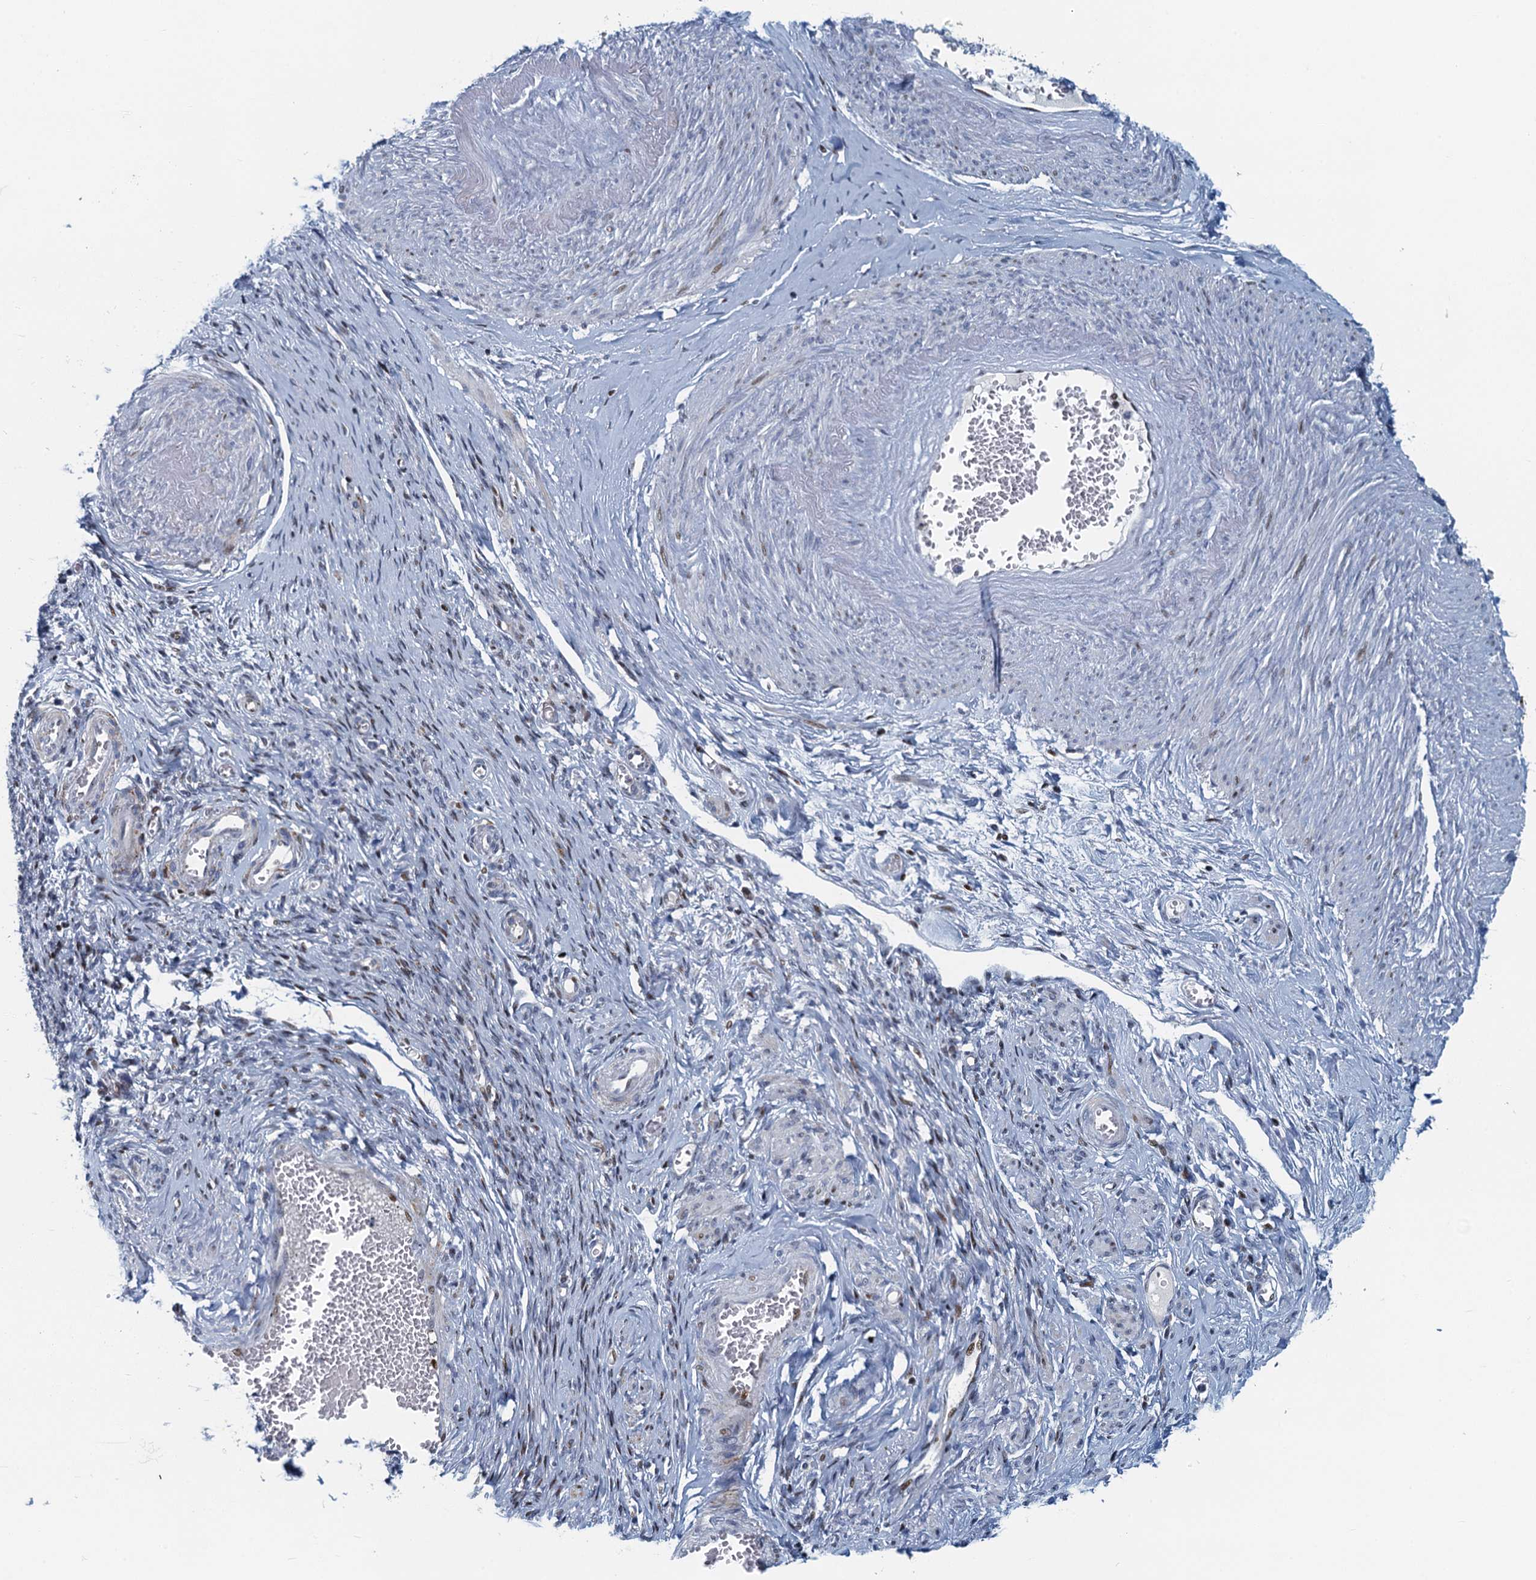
{"staining": {"intensity": "negative", "quantity": "none", "location": "none"}, "tissue": "adipose tissue", "cell_type": "Adipocytes", "image_type": "normal", "snomed": [{"axis": "morphology", "description": "Normal tissue, NOS"}, {"axis": "topography", "description": "Vascular tissue"}, {"axis": "topography", "description": "Fallopian tube"}, {"axis": "topography", "description": "Ovary"}], "caption": "Unremarkable adipose tissue was stained to show a protein in brown. There is no significant expression in adipocytes.", "gene": "ANKRD13D", "patient": {"sex": "female", "age": 67}}